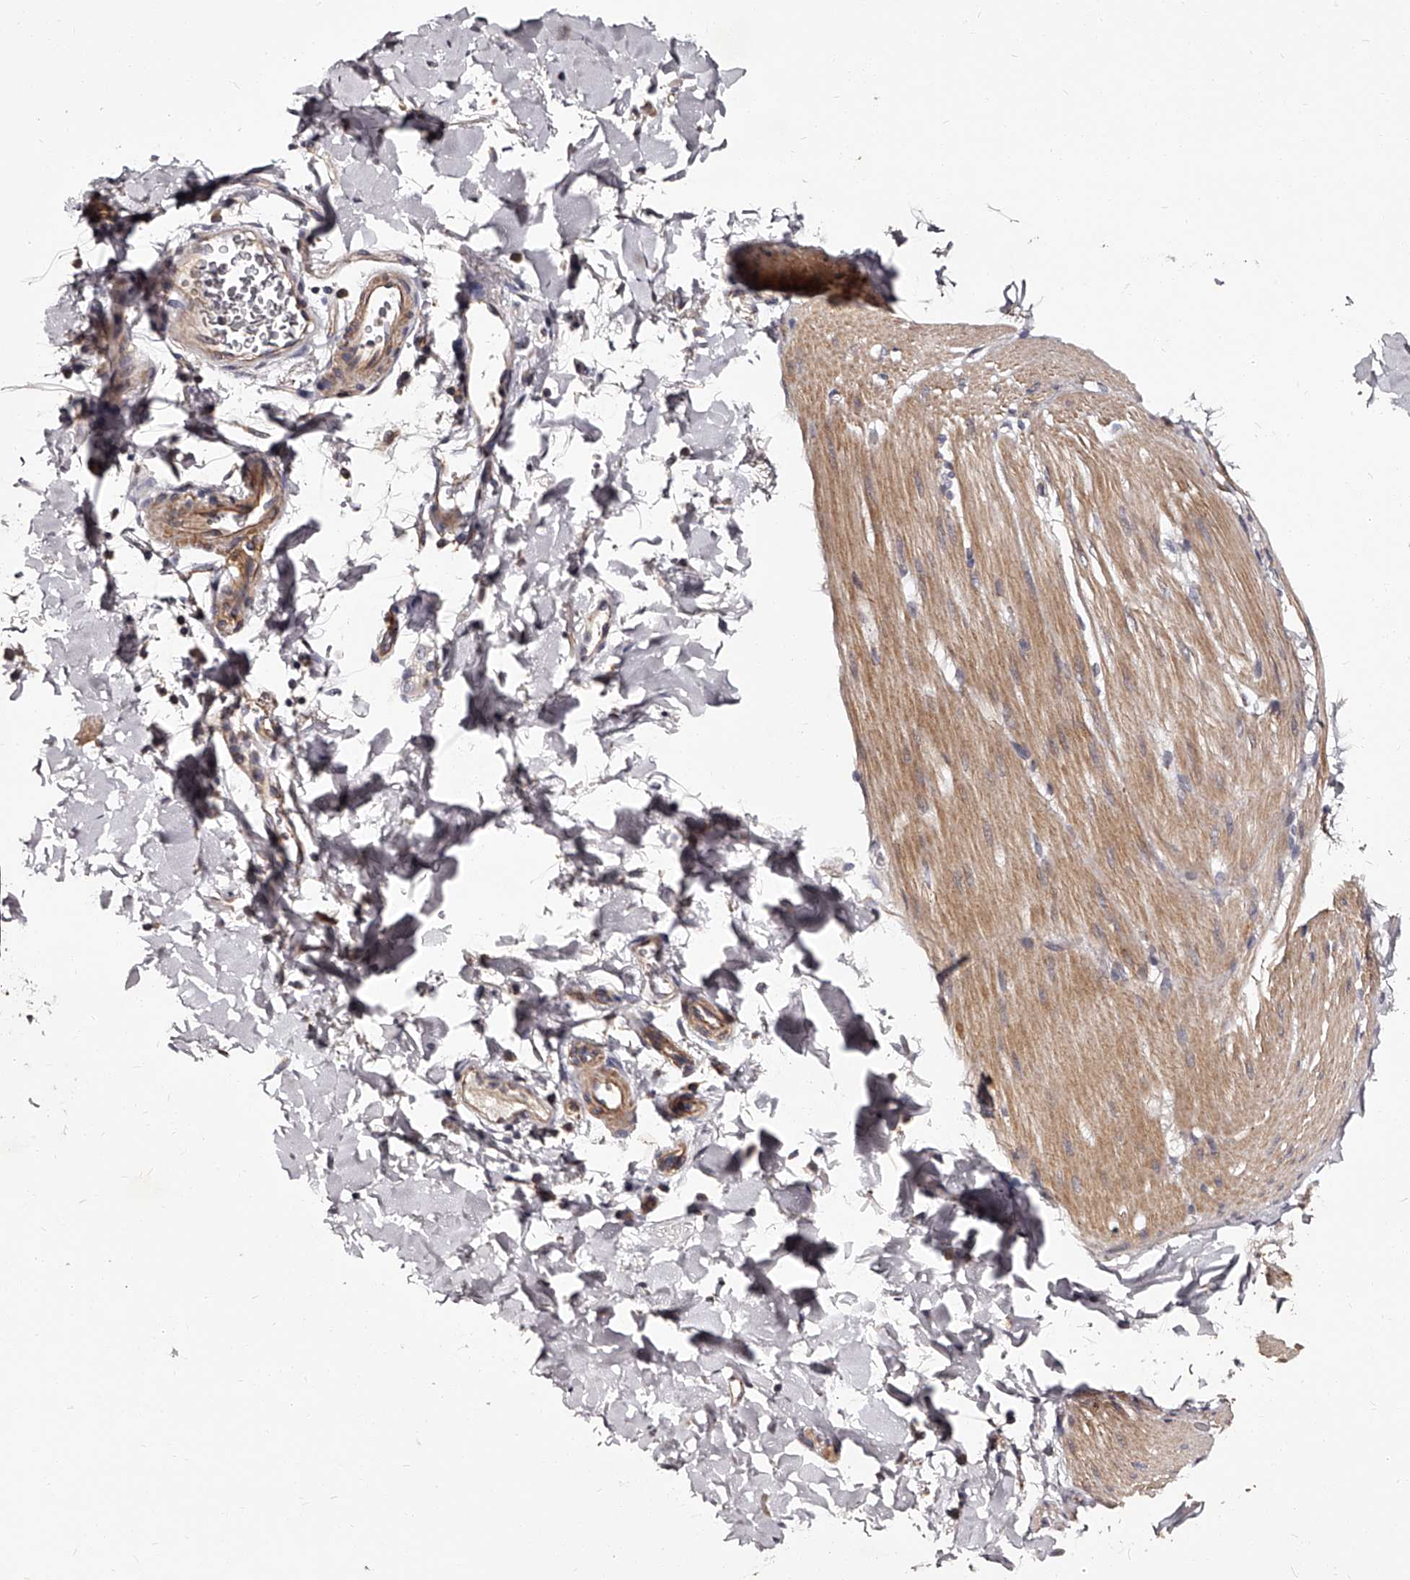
{"staining": {"intensity": "weak", "quantity": "<25%", "location": "cytoplasmic/membranous"}, "tissue": "smooth muscle", "cell_type": "Smooth muscle cells", "image_type": "normal", "snomed": [{"axis": "morphology", "description": "Normal tissue, NOS"}, {"axis": "topography", "description": "Smooth muscle"}, {"axis": "topography", "description": "Small intestine"}], "caption": "There is no significant positivity in smooth muscle cells of smooth muscle. The staining is performed using DAB (3,3'-diaminobenzidine) brown chromogen with nuclei counter-stained in using hematoxylin.", "gene": "RSC1A1", "patient": {"sex": "female", "age": 84}}